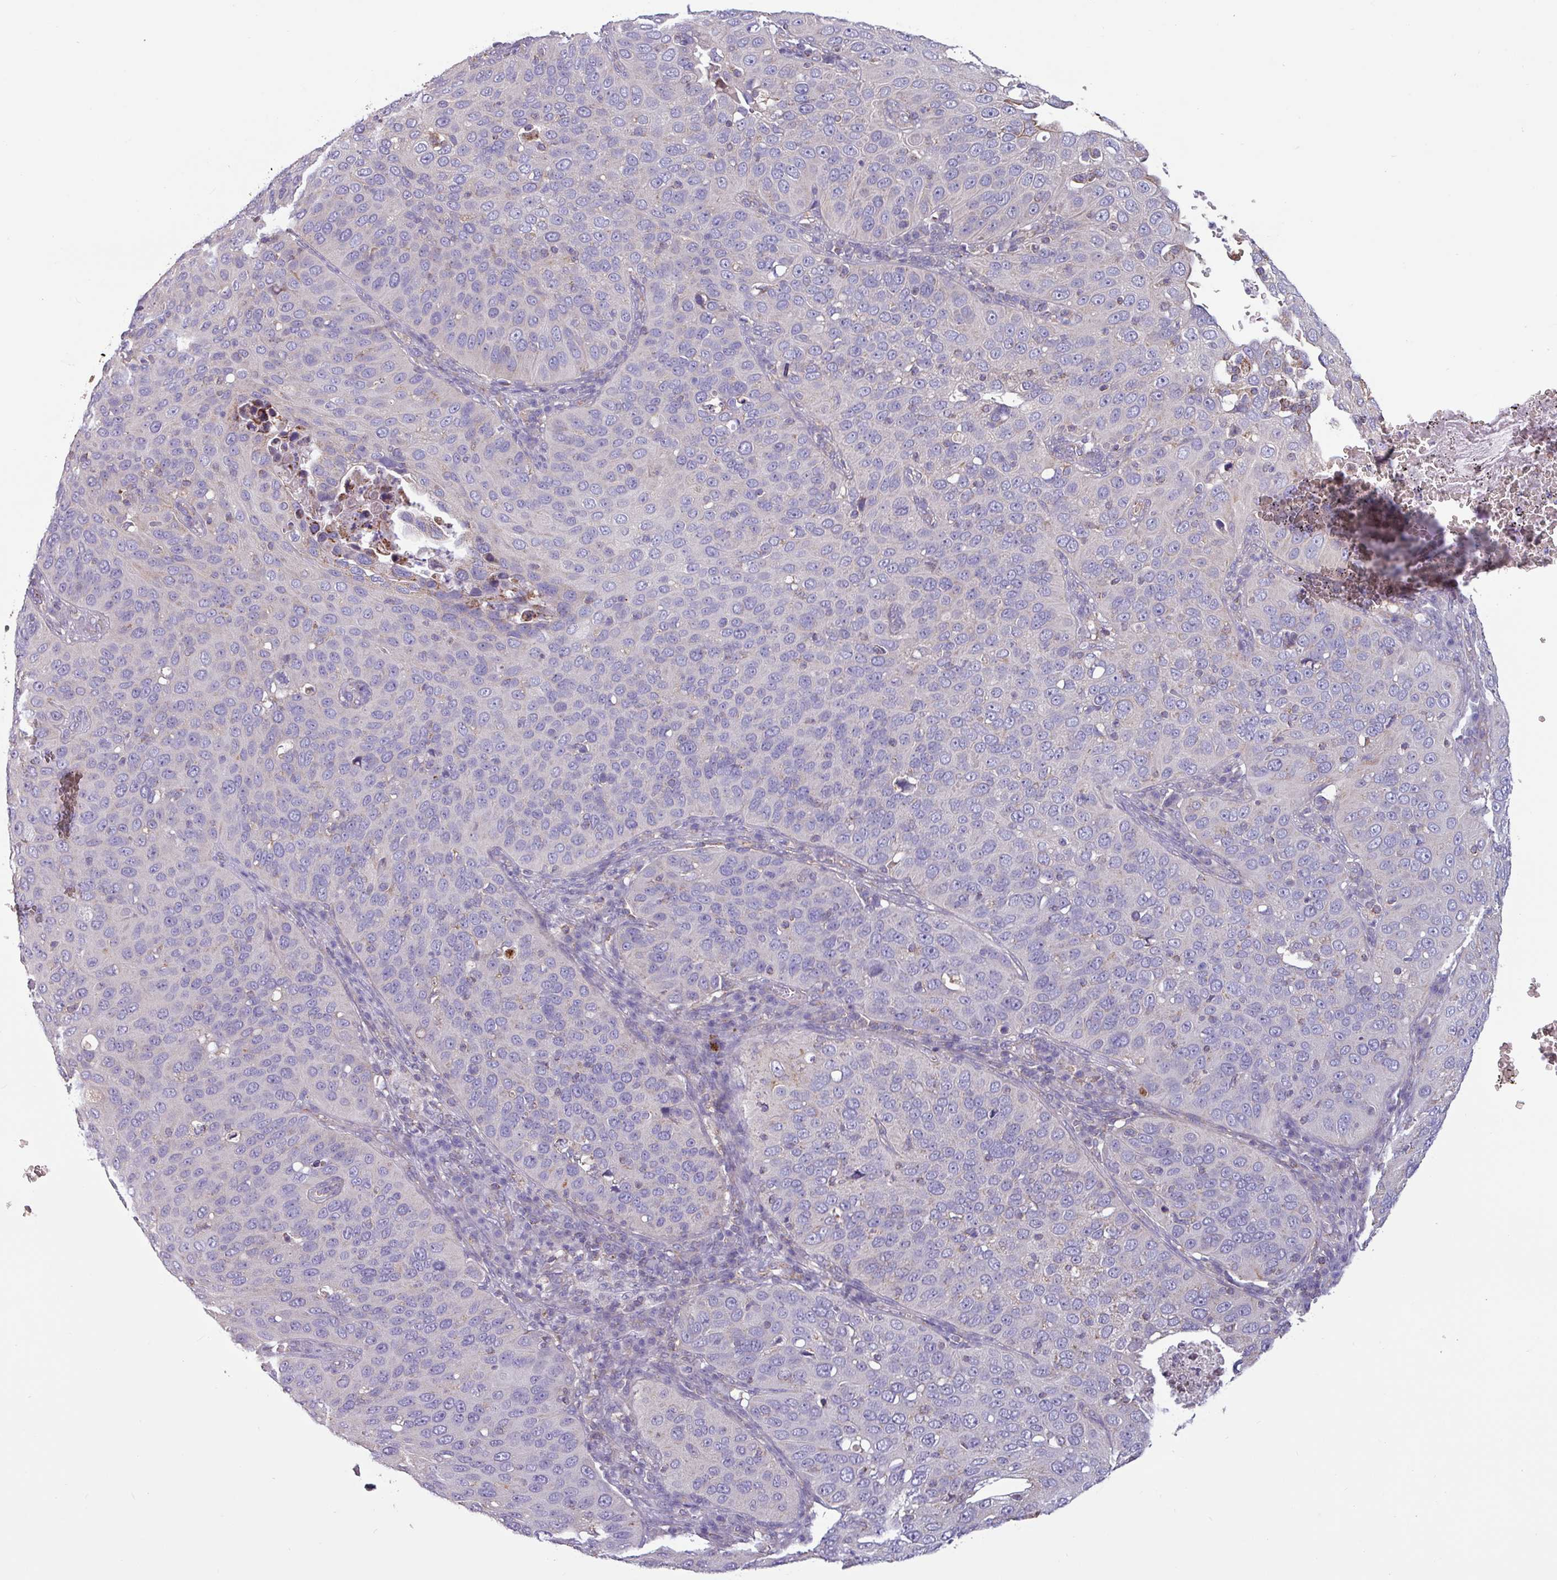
{"staining": {"intensity": "negative", "quantity": "none", "location": "none"}, "tissue": "cervical cancer", "cell_type": "Tumor cells", "image_type": "cancer", "snomed": [{"axis": "morphology", "description": "Squamous cell carcinoma, NOS"}, {"axis": "topography", "description": "Cervix"}], "caption": "IHC image of neoplastic tissue: cervical cancer (squamous cell carcinoma) stained with DAB (3,3'-diaminobenzidine) demonstrates no significant protein staining in tumor cells.", "gene": "CAMK1", "patient": {"sex": "female", "age": 36}}